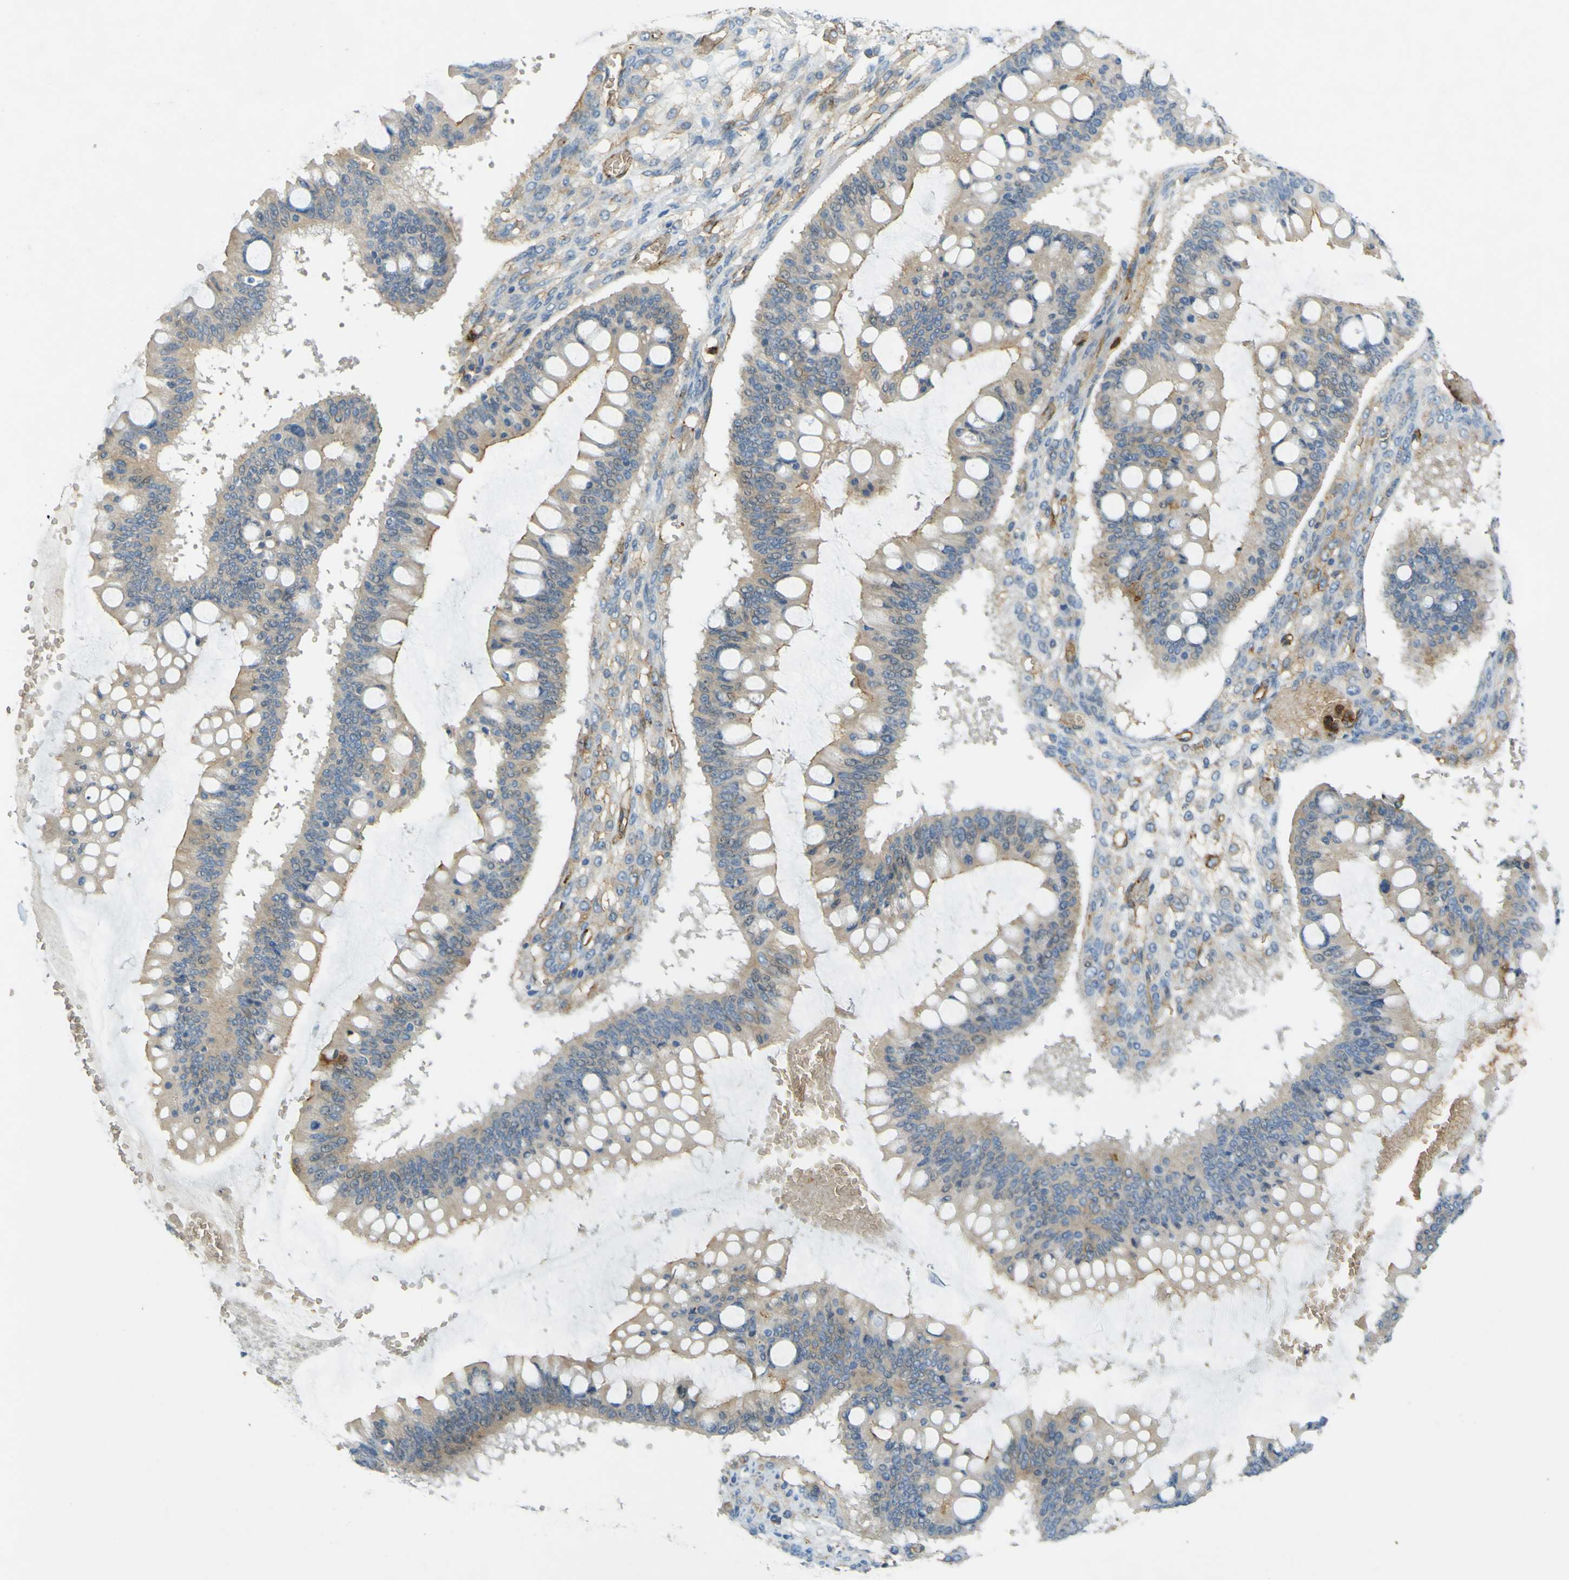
{"staining": {"intensity": "weak", "quantity": "25%-75%", "location": "cytoplasmic/membranous"}, "tissue": "ovarian cancer", "cell_type": "Tumor cells", "image_type": "cancer", "snomed": [{"axis": "morphology", "description": "Cystadenocarcinoma, mucinous, NOS"}, {"axis": "topography", "description": "Ovary"}], "caption": "Approximately 25%-75% of tumor cells in mucinous cystadenocarcinoma (ovarian) exhibit weak cytoplasmic/membranous protein expression as visualized by brown immunohistochemical staining.", "gene": "PLXDC1", "patient": {"sex": "female", "age": 73}}